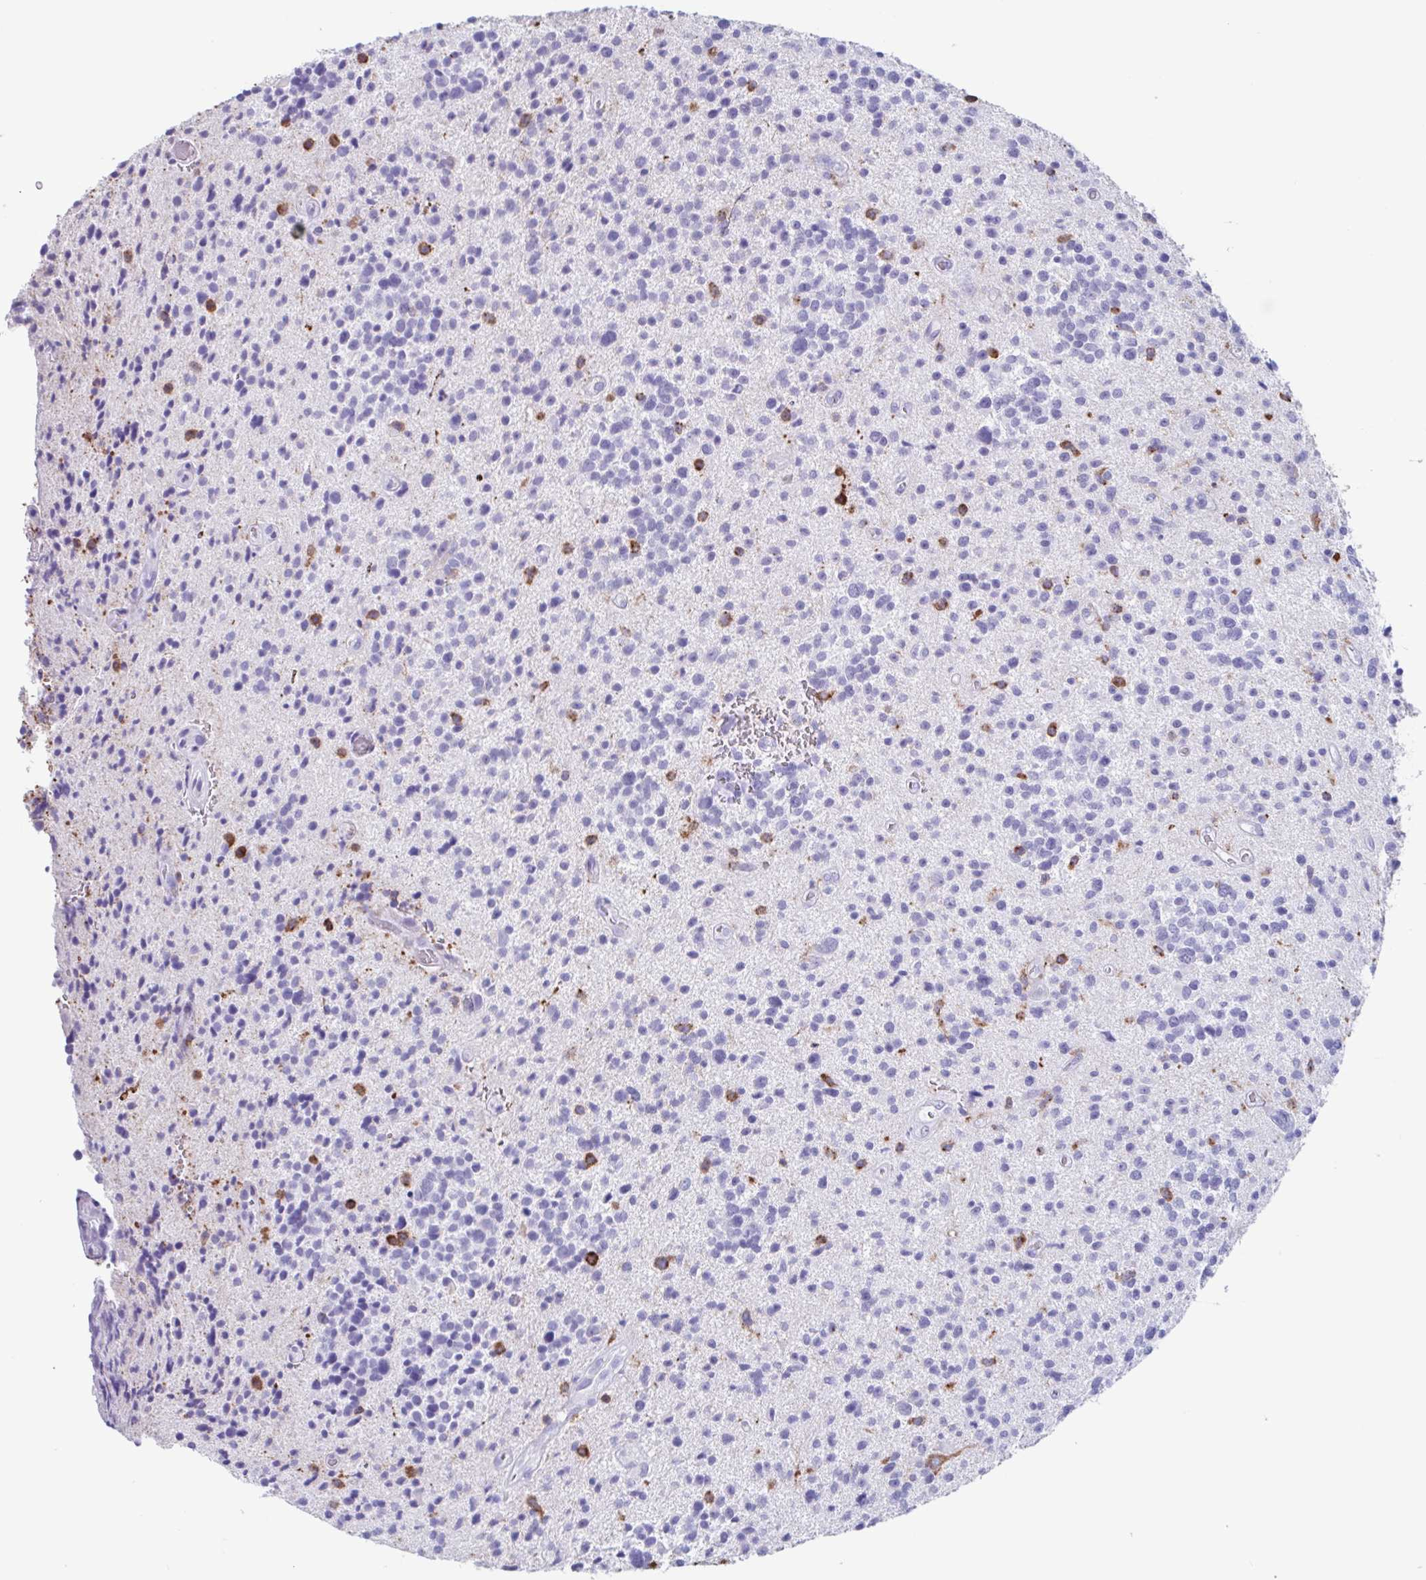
{"staining": {"intensity": "negative", "quantity": "none", "location": "none"}, "tissue": "glioma", "cell_type": "Tumor cells", "image_type": "cancer", "snomed": [{"axis": "morphology", "description": "Glioma, malignant, High grade"}, {"axis": "topography", "description": "Brain"}], "caption": "IHC histopathology image of malignant high-grade glioma stained for a protein (brown), which shows no expression in tumor cells.", "gene": "TPD52", "patient": {"sex": "male", "age": 29}}